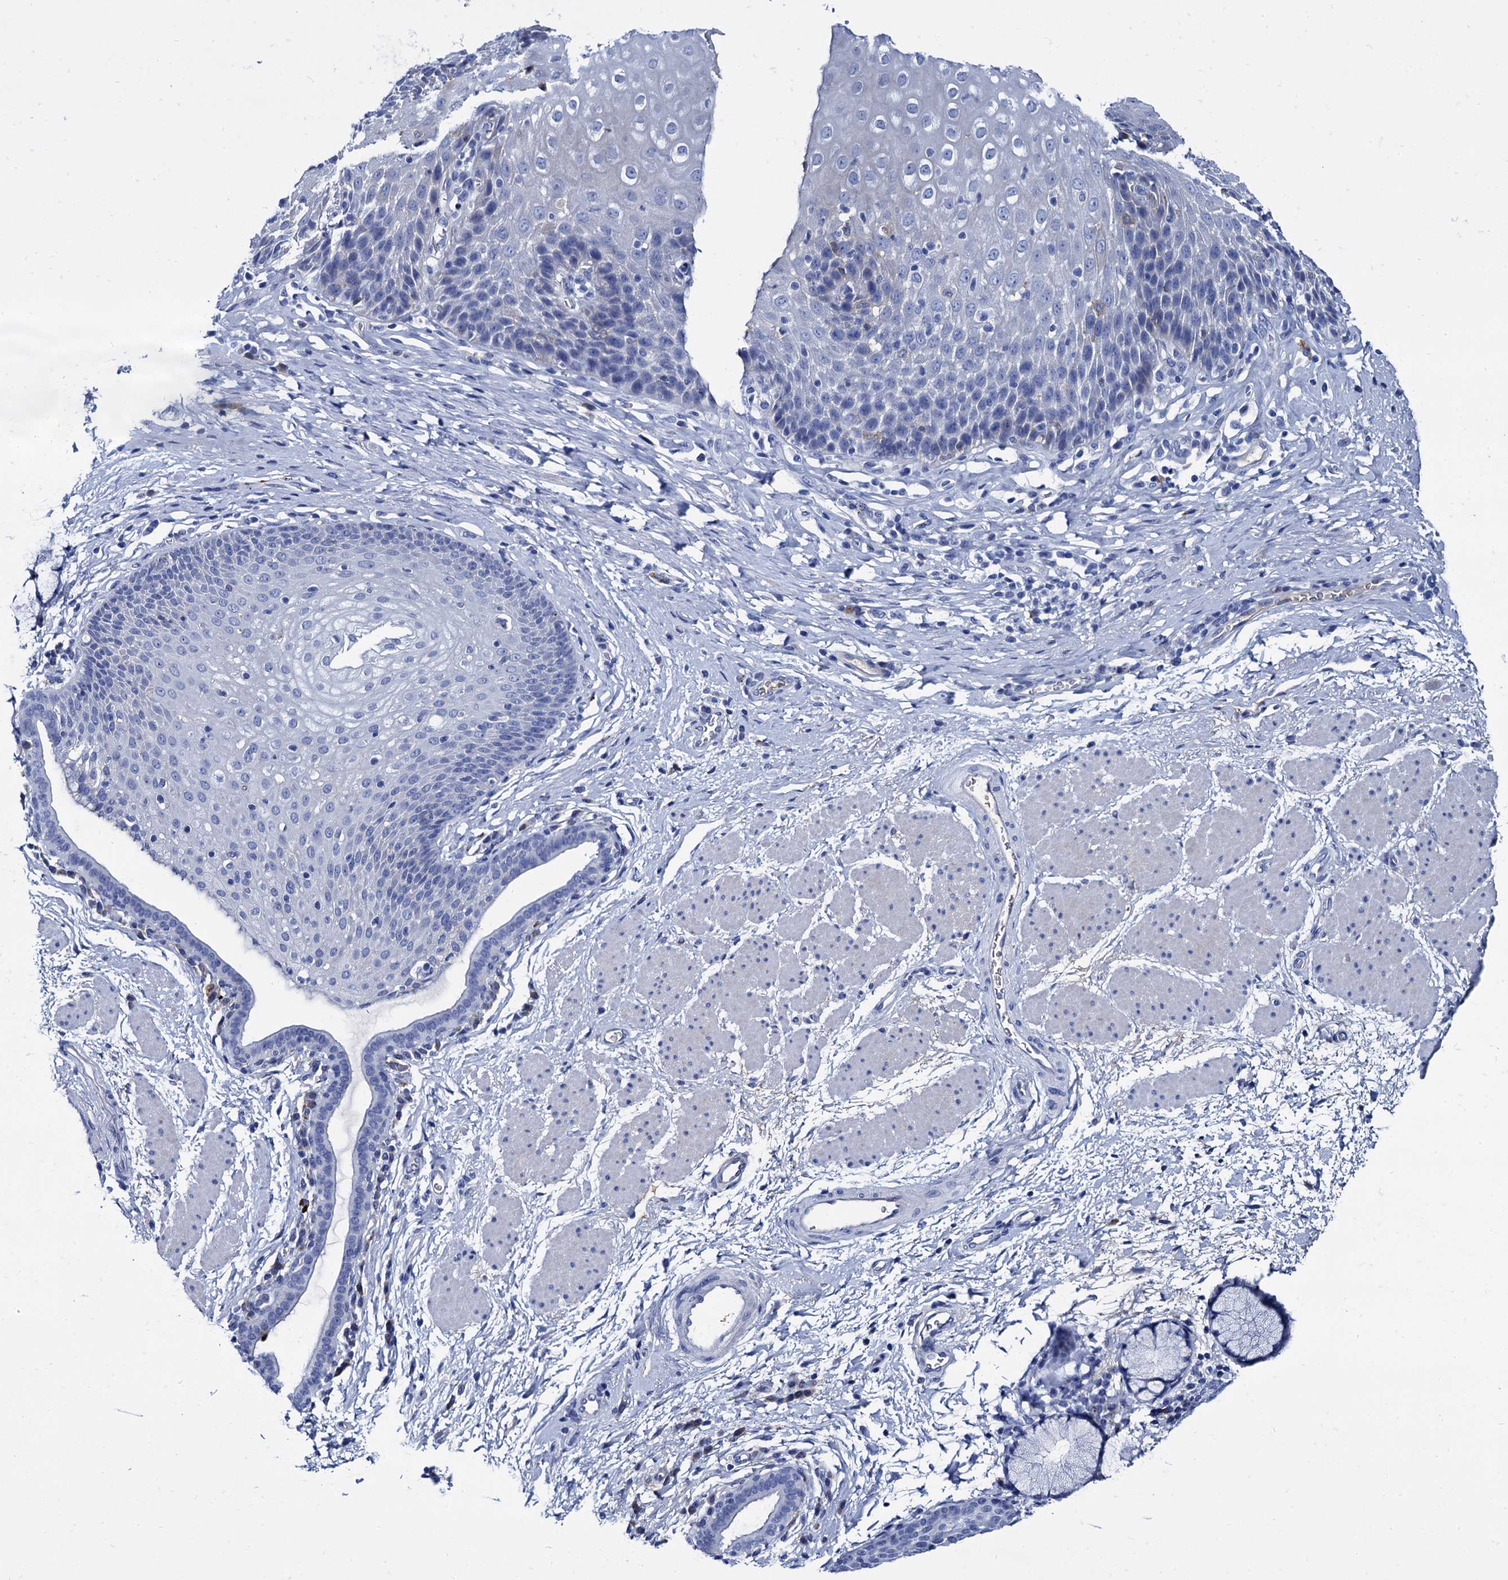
{"staining": {"intensity": "negative", "quantity": "none", "location": "none"}, "tissue": "esophagus", "cell_type": "Squamous epithelial cells", "image_type": "normal", "snomed": [{"axis": "morphology", "description": "Normal tissue, NOS"}, {"axis": "topography", "description": "Esophagus"}], "caption": "A histopathology image of esophagus stained for a protein exhibits no brown staining in squamous epithelial cells.", "gene": "TMEM72", "patient": {"sex": "female", "age": 61}}